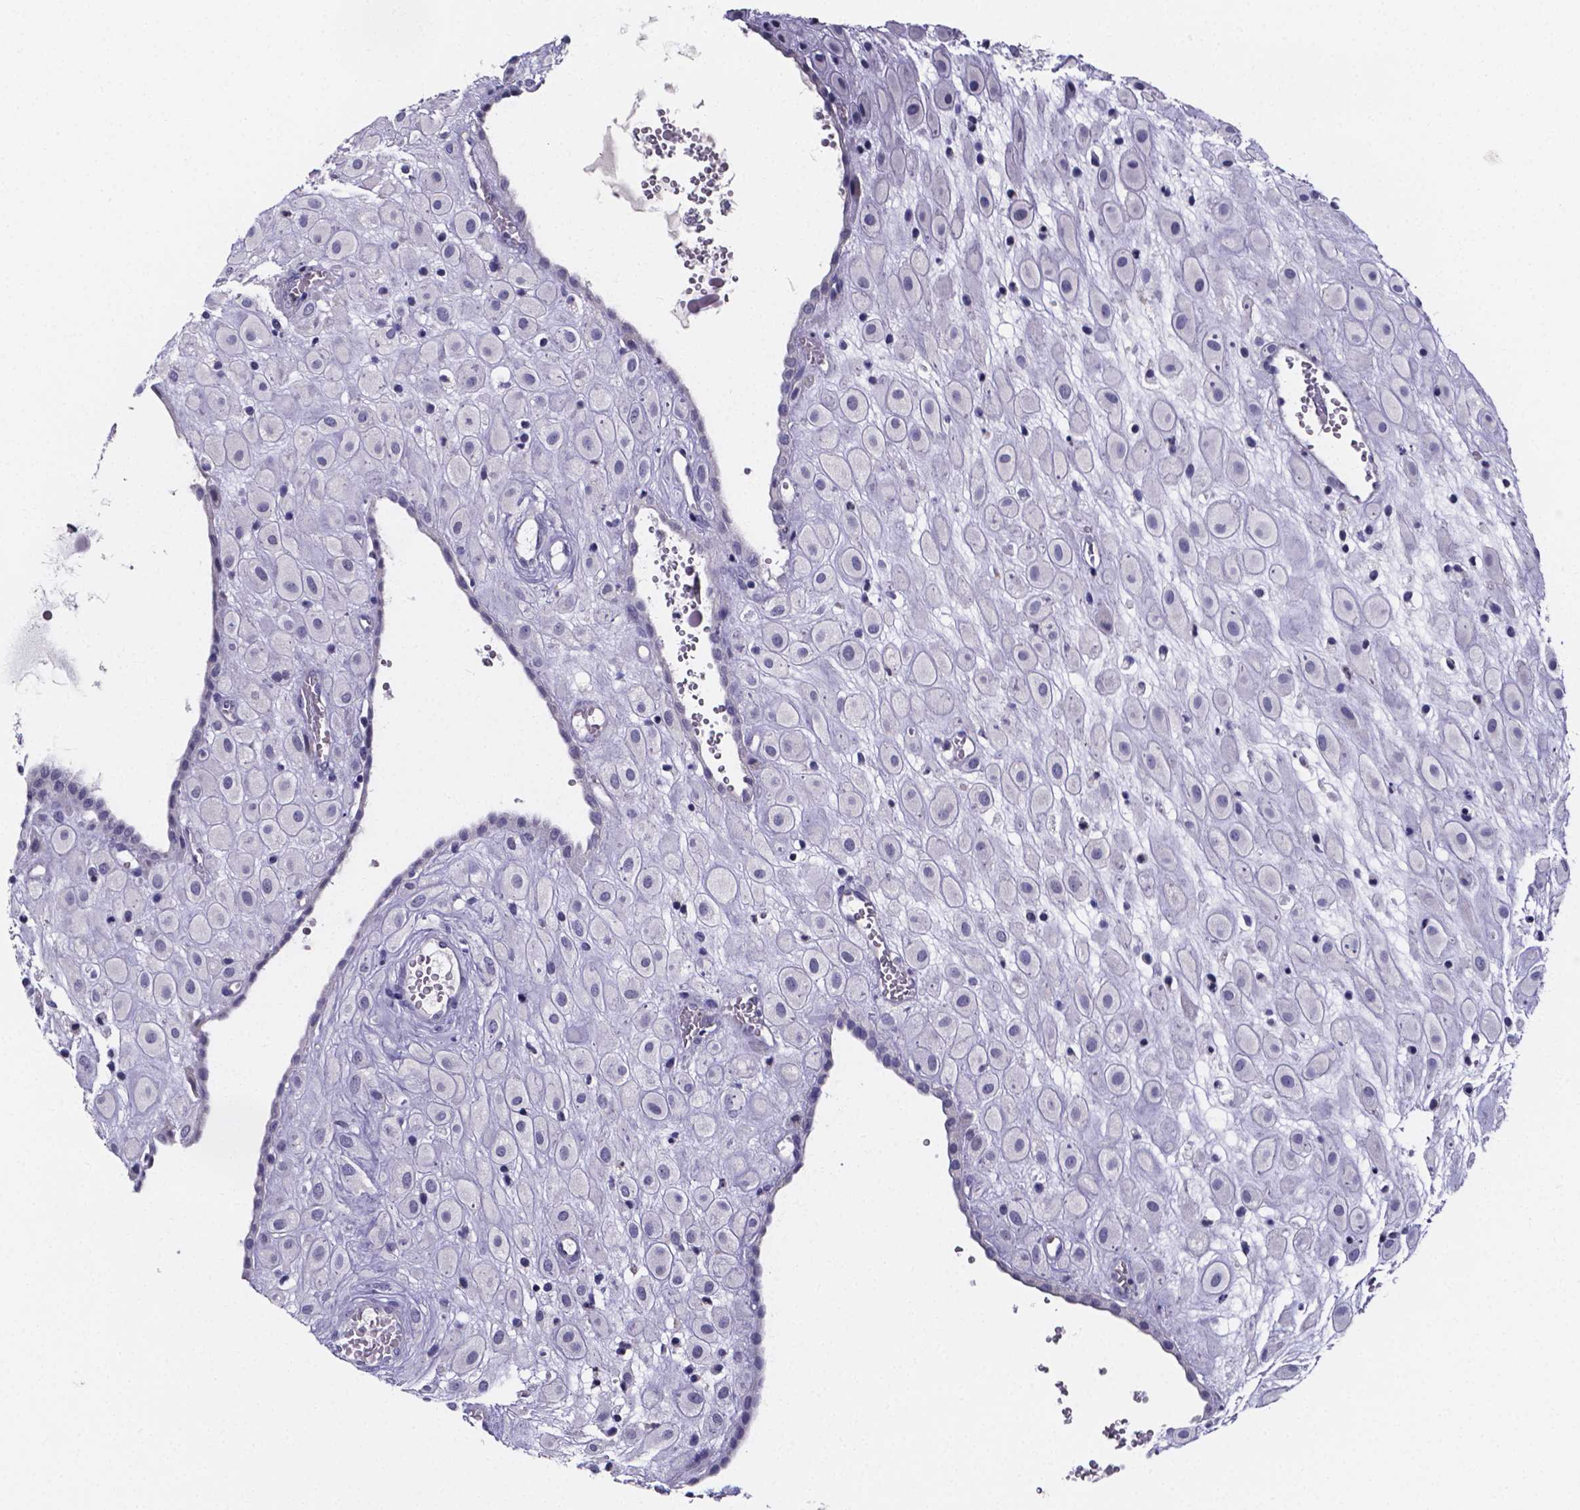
{"staining": {"intensity": "negative", "quantity": "none", "location": "none"}, "tissue": "placenta", "cell_type": "Decidual cells", "image_type": "normal", "snomed": [{"axis": "morphology", "description": "Normal tissue, NOS"}, {"axis": "topography", "description": "Placenta"}], "caption": "IHC of normal human placenta demonstrates no staining in decidual cells. (Brightfield microscopy of DAB immunohistochemistry at high magnification).", "gene": "IZUMO1", "patient": {"sex": "female", "age": 24}}